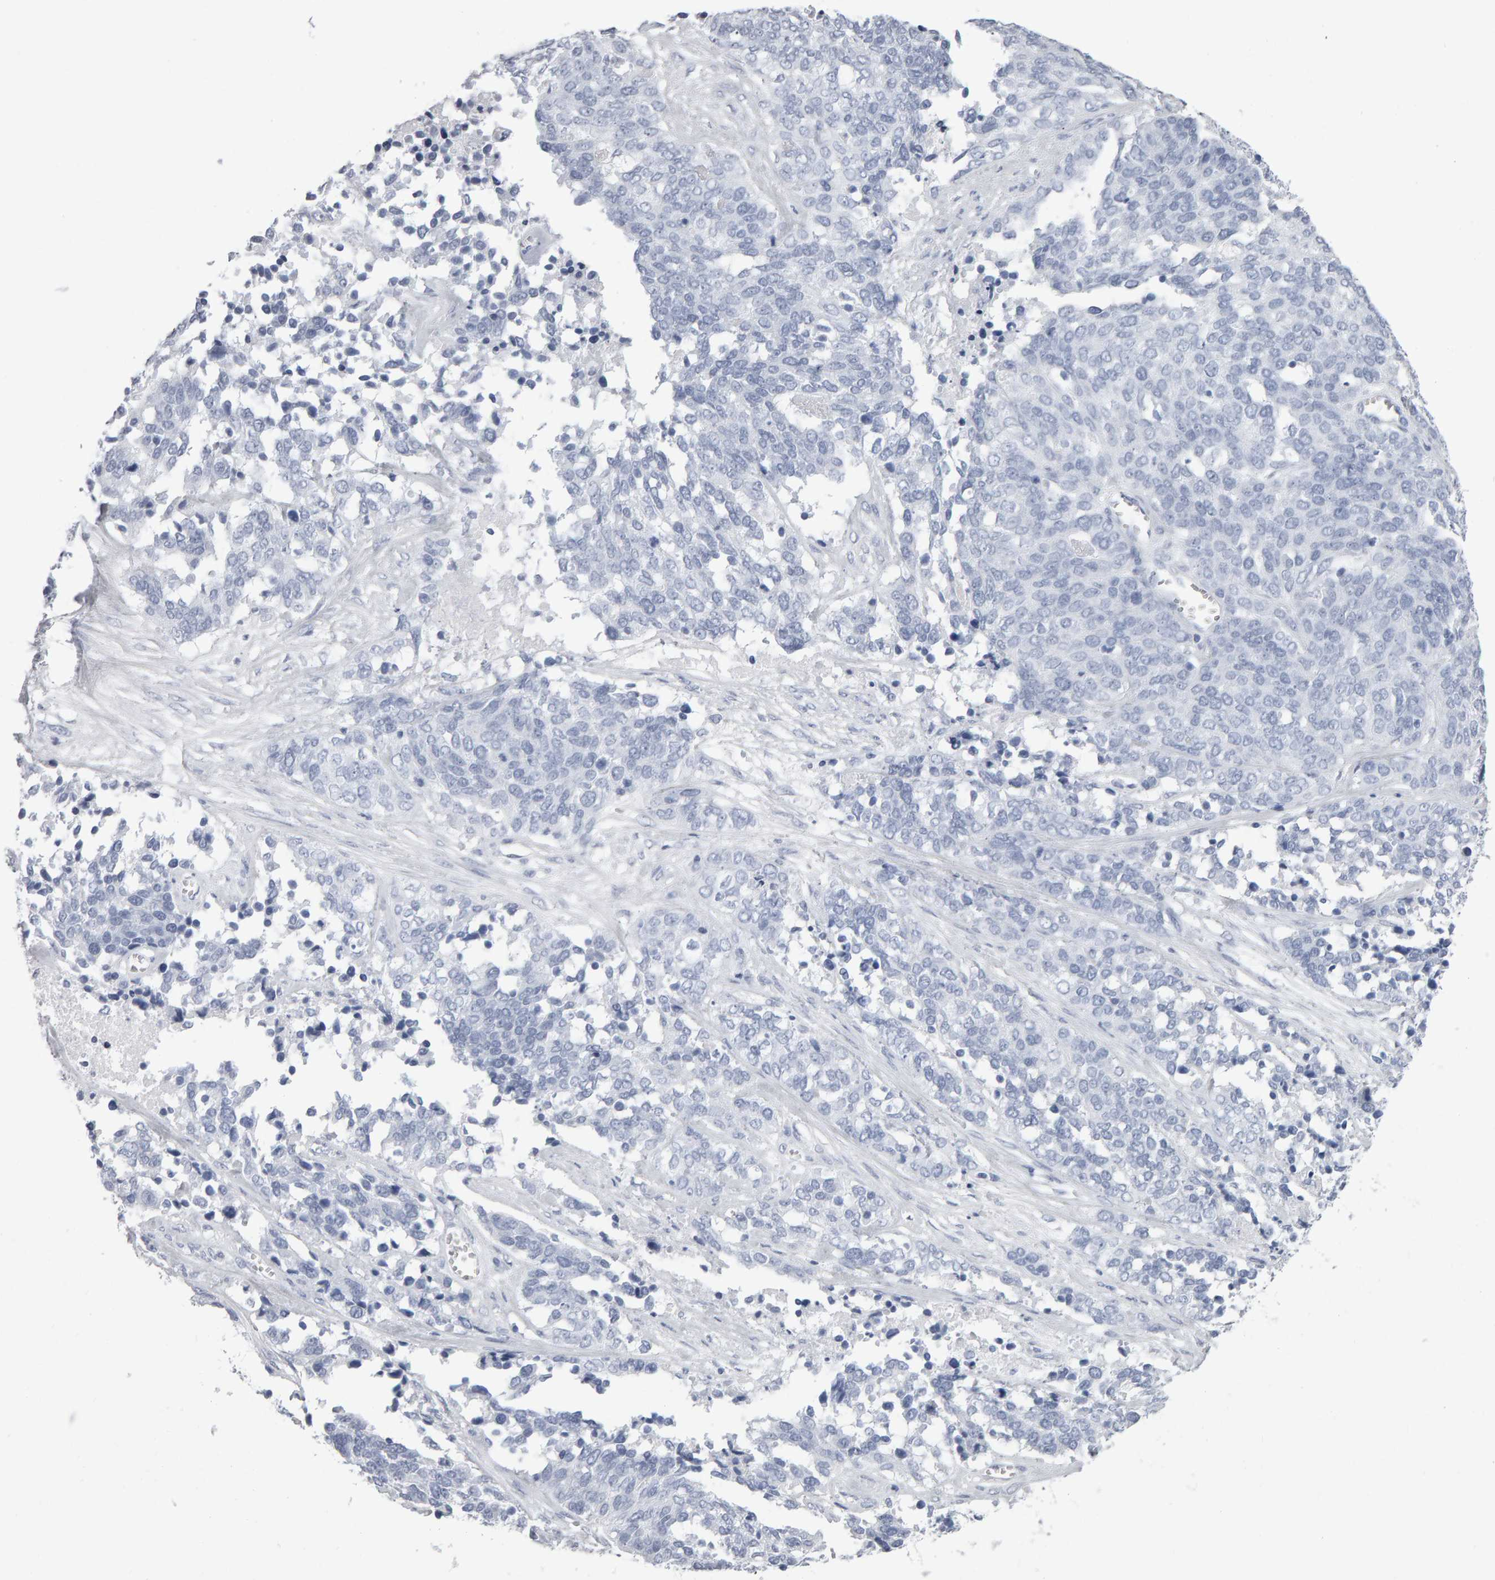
{"staining": {"intensity": "negative", "quantity": "none", "location": "none"}, "tissue": "ovarian cancer", "cell_type": "Tumor cells", "image_type": "cancer", "snomed": [{"axis": "morphology", "description": "Cystadenocarcinoma, serous, NOS"}, {"axis": "topography", "description": "Ovary"}], "caption": "Immunohistochemistry image of neoplastic tissue: ovarian cancer stained with DAB (3,3'-diaminobenzidine) shows no significant protein expression in tumor cells.", "gene": "NCDN", "patient": {"sex": "female", "age": 44}}